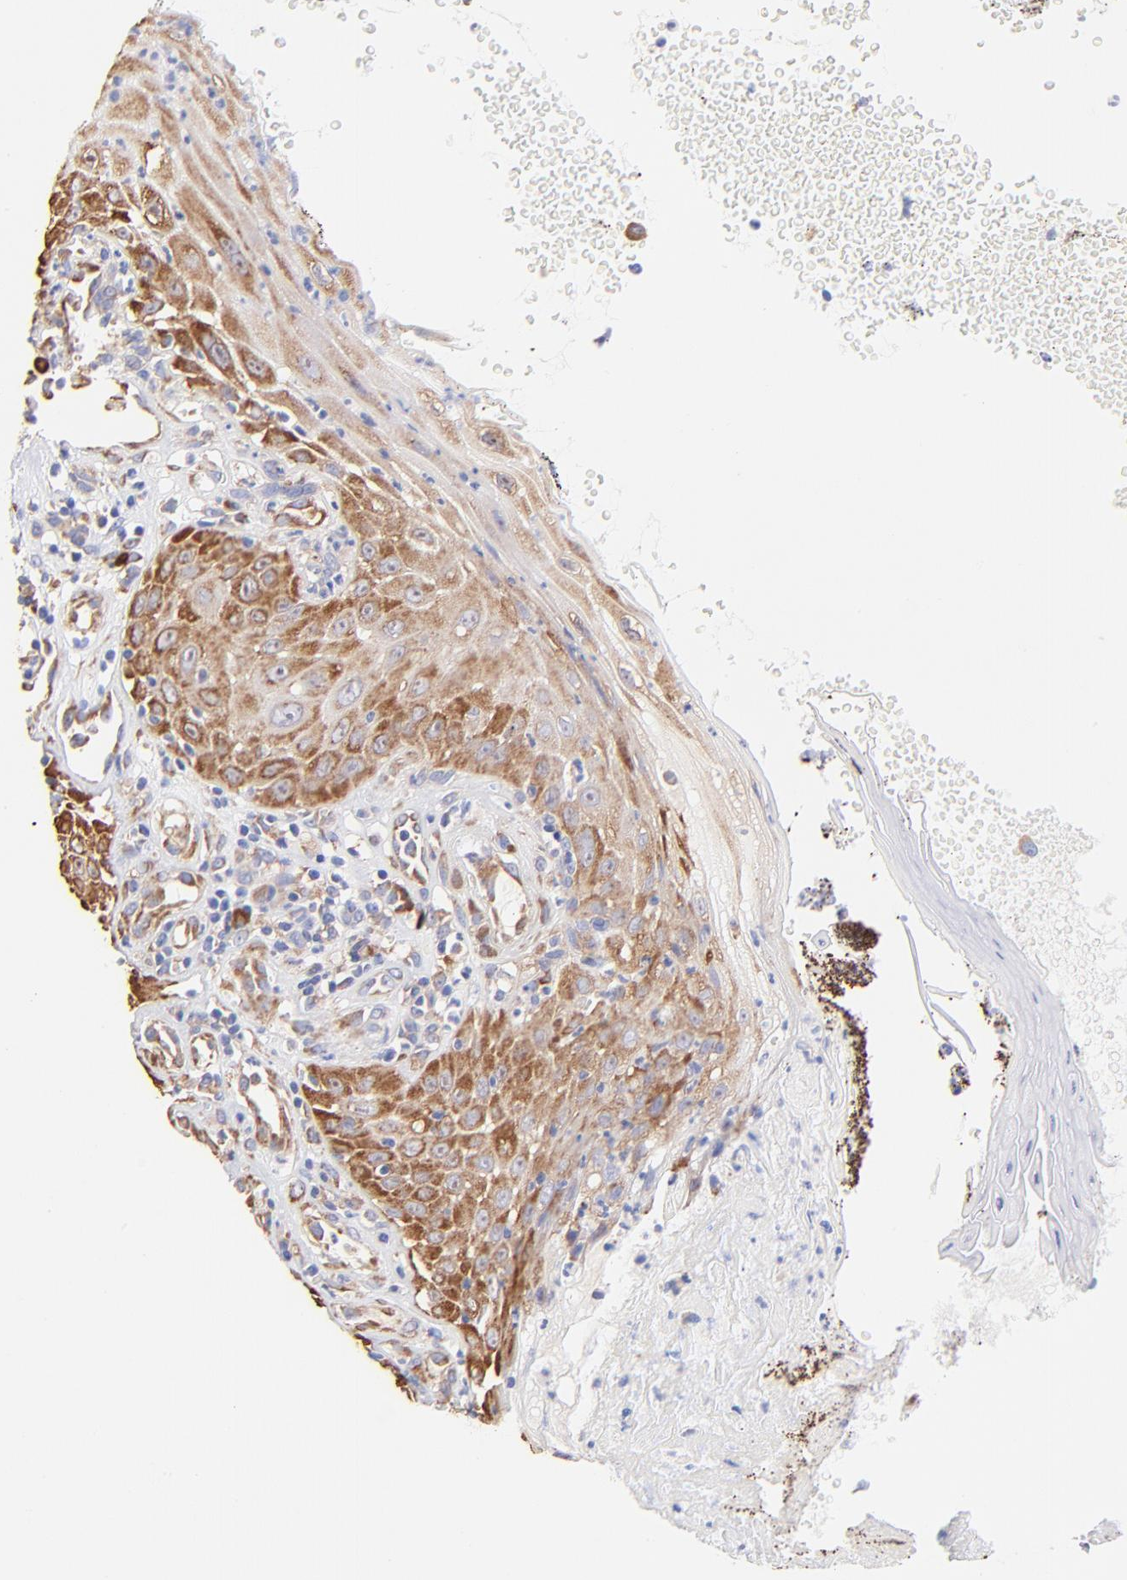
{"staining": {"intensity": "moderate", "quantity": ">75%", "location": "cytoplasmic/membranous"}, "tissue": "melanoma", "cell_type": "Tumor cells", "image_type": "cancer", "snomed": [{"axis": "morphology", "description": "Malignant melanoma, NOS"}, {"axis": "topography", "description": "Skin"}], "caption": "Protein expression analysis of malignant melanoma exhibits moderate cytoplasmic/membranous staining in about >75% of tumor cells. (brown staining indicates protein expression, while blue staining denotes nuclei).", "gene": "RPL30", "patient": {"sex": "female", "age": 21}}